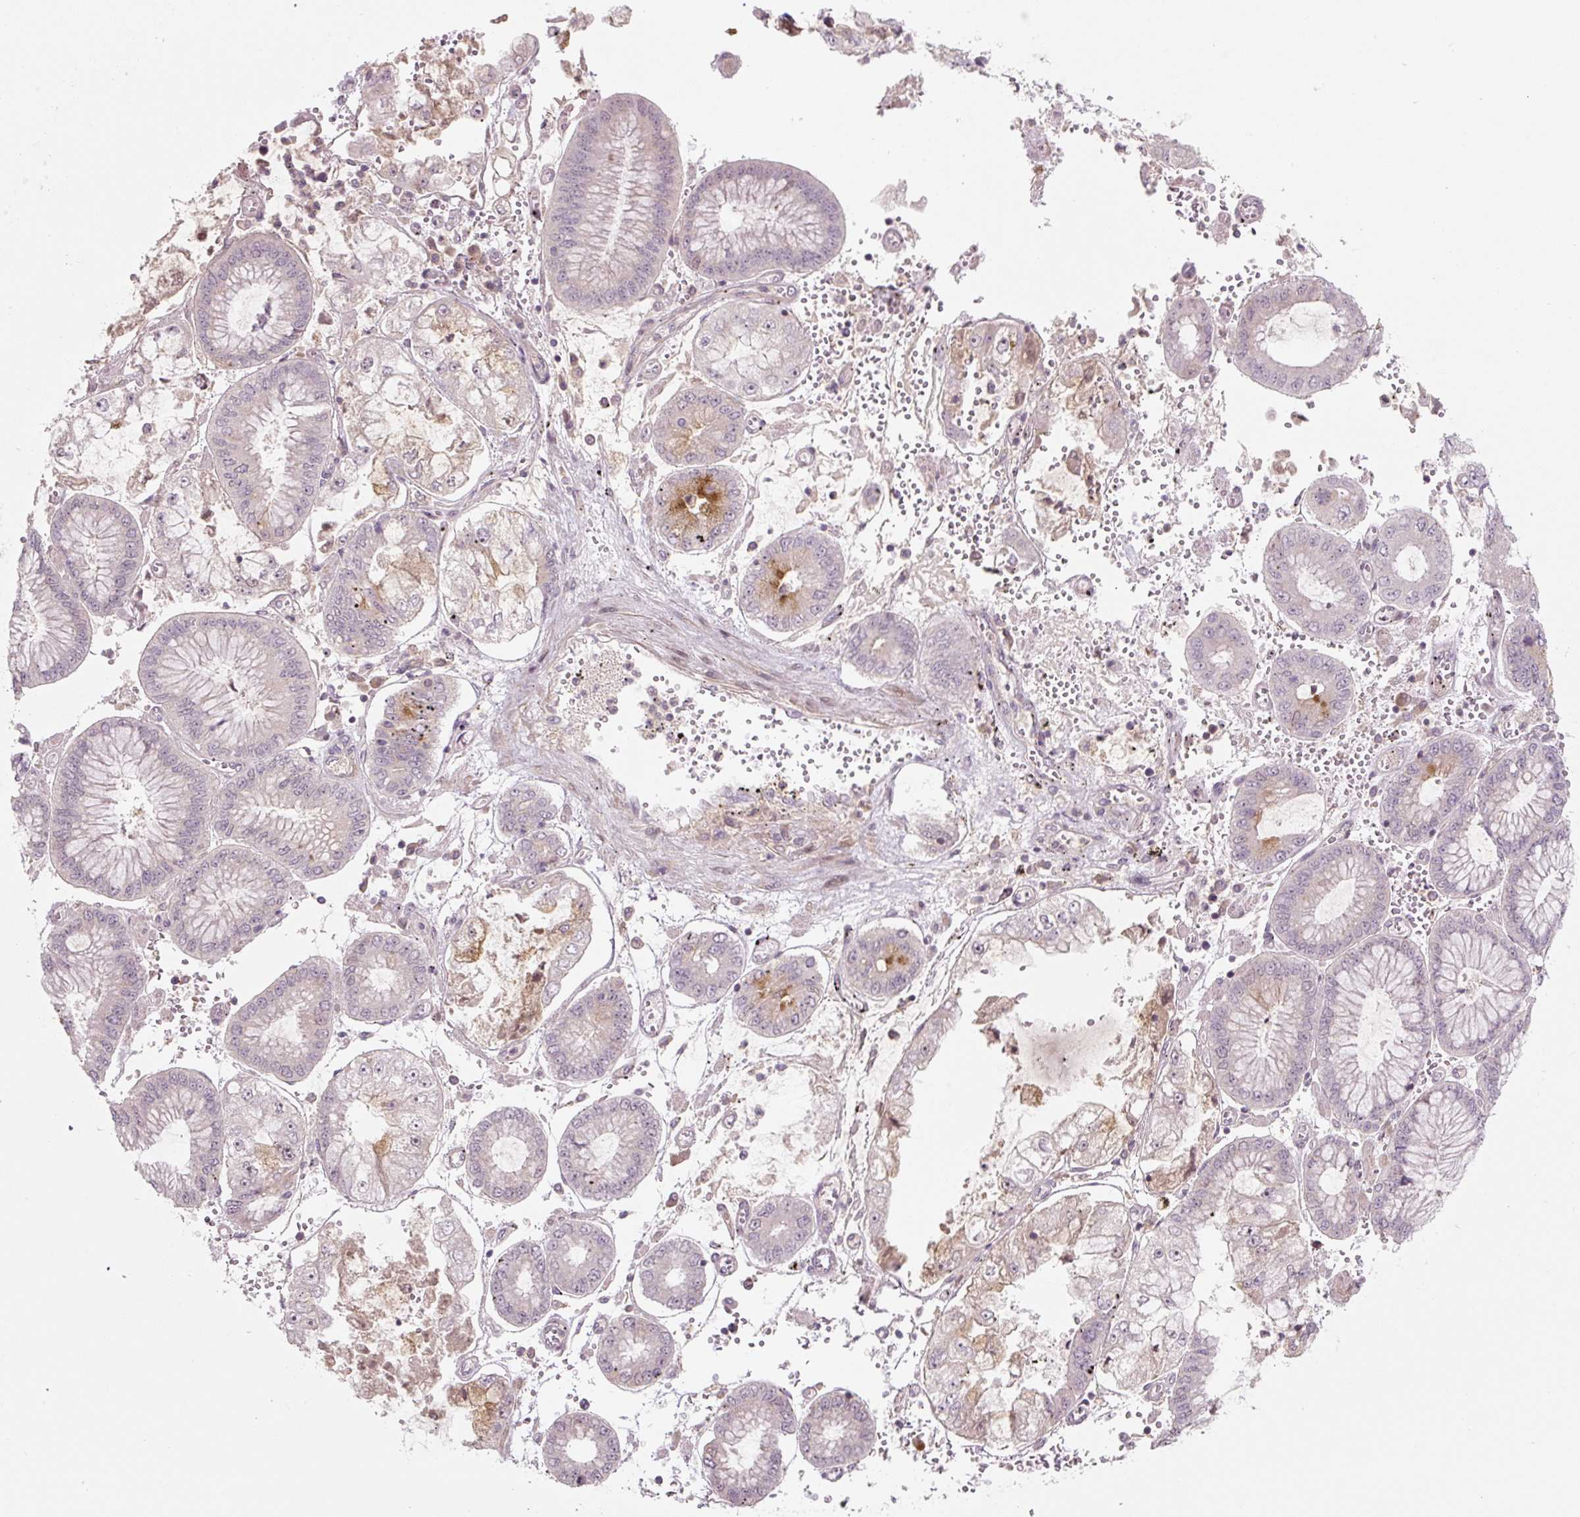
{"staining": {"intensity": "negative", "quantity": "none", "location": "none"}, "tissue": "stomach cancer", "cell_type": "Tumor cells", "image_type": "cancer", "snomed": [{"axis": "morphology", "description": "Adenocarcinoma, NOS"}, {"axis": "topography", "description": "Stomach"}], "caption": "IHC of stomach cancer exhibits no expression in tumor cells.", "gene": "C2orf73", "patient": {"sex": "male", "age": 76}}